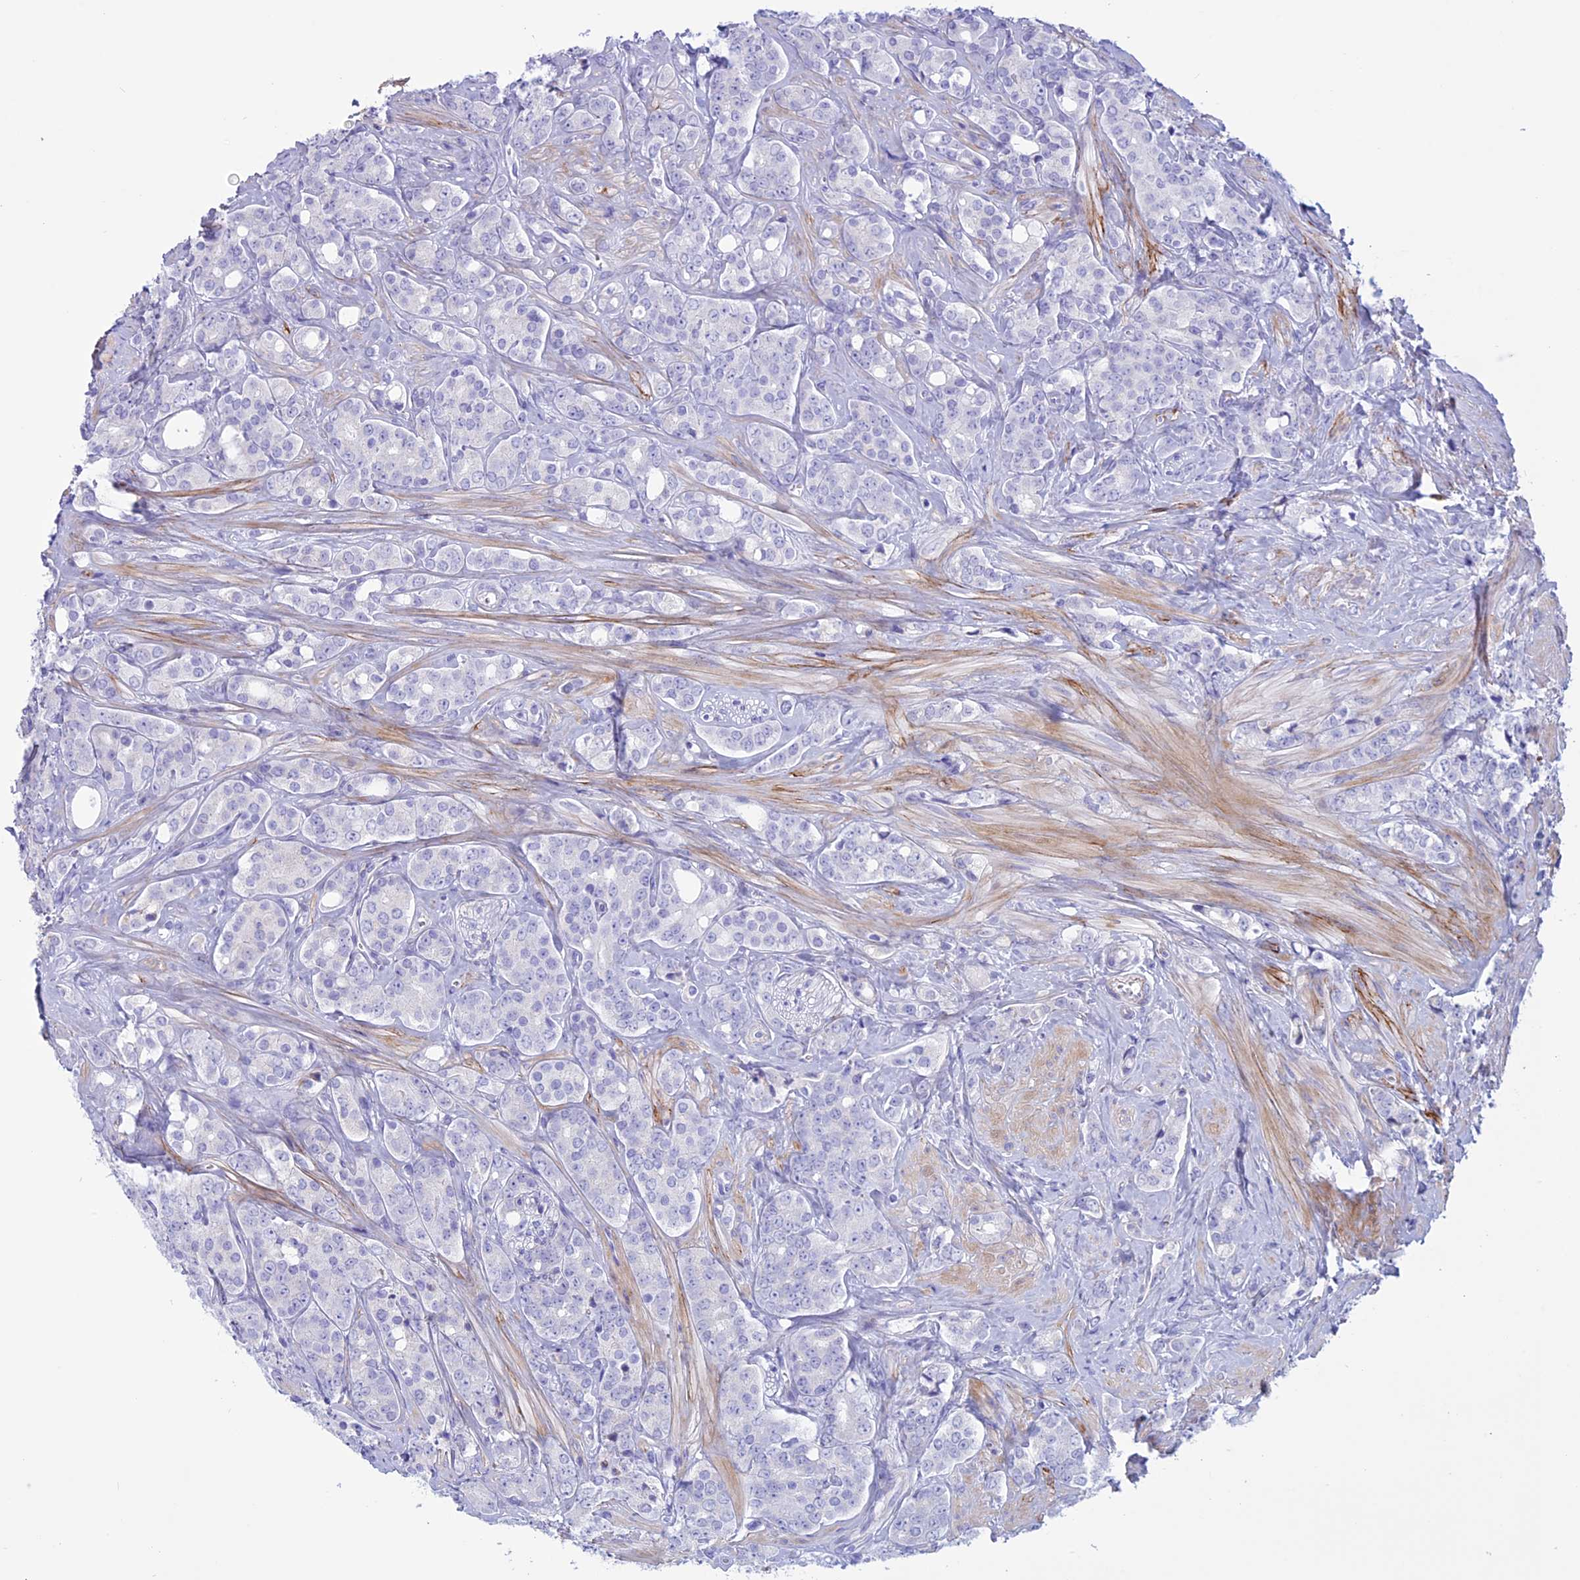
{"staining": {"intensity": "negative", "quantity": "none", "location": "none"}, "tissue": "prostate cancer", "cell_type": "Tumor cells", "image_type": "cancer", "snomed": [{"axis": "morphology", "description": "Adenocarcinoma, High grade"}, {"axis": "topography", "description": "Prostate"}], "caption": "The image shows no staining of tumor cells in prostate cancer.", "gene": "SPHKAP", "patient": {"sex": "male", "age": 62}}